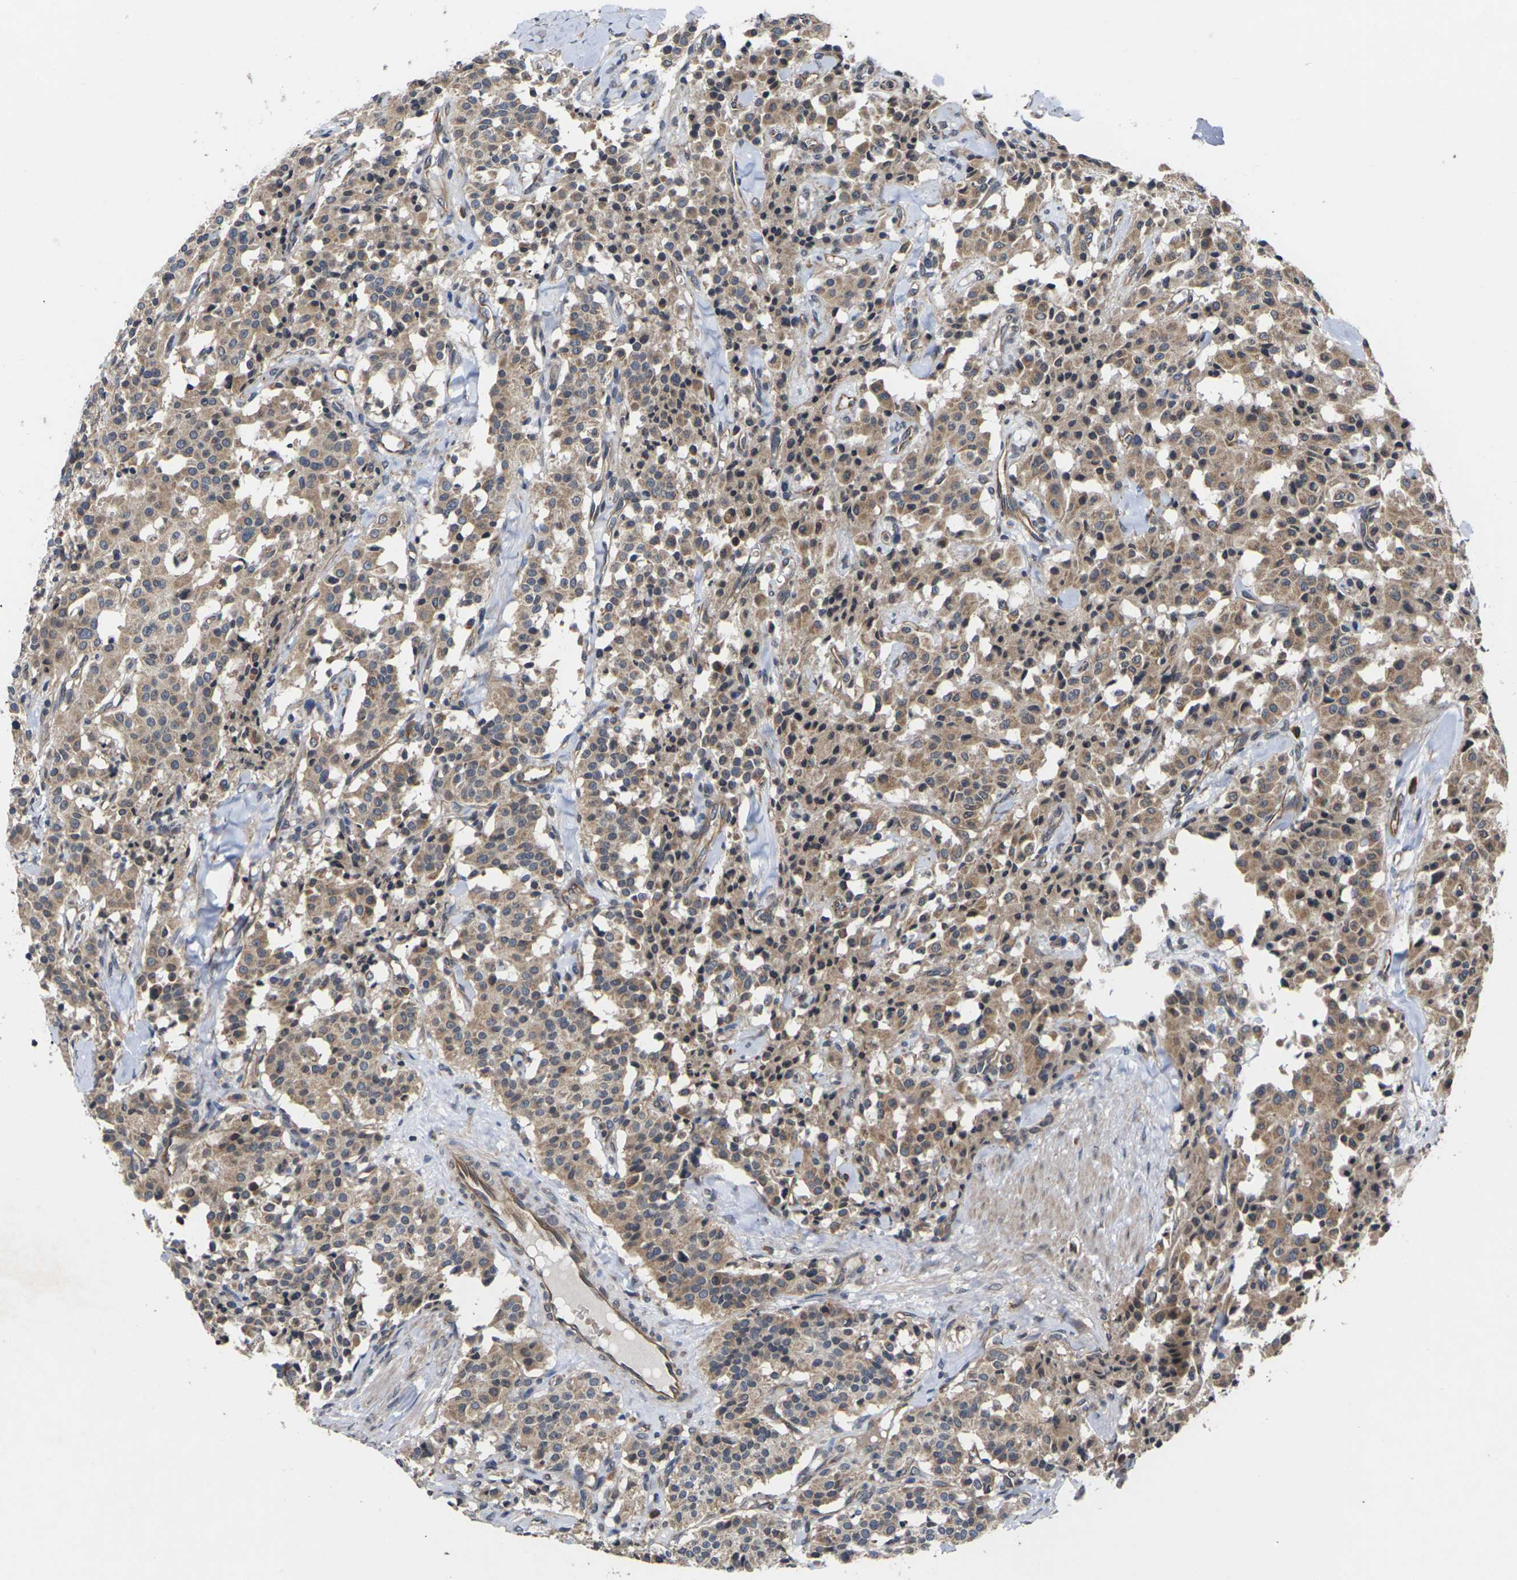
{"staining": {"intensity": "moderate", "quantity": "25%-75%", "location": "cytoplasmic/membranous"}, "tissue": "carcinoid", "cell_type": "Tumor cells", "image_type": "cancer", "snomed": [{"axis": "morphology", "description": "Carcinoid, malignant, NOS"}, {"axis": "topography", "description": "Lung"}], "caption": "Tumor cells reveal medium levels of moderate cytoplasmic/membranous positivity in about 25%-75% of cells in carcinoid (malignant). (Stains: DAB in brown, nuclei in blue, Microscopy: brightfield microscopy at high magnification).", "gene": "DKK2", "patient": {"sex": "male", "age": 30}}